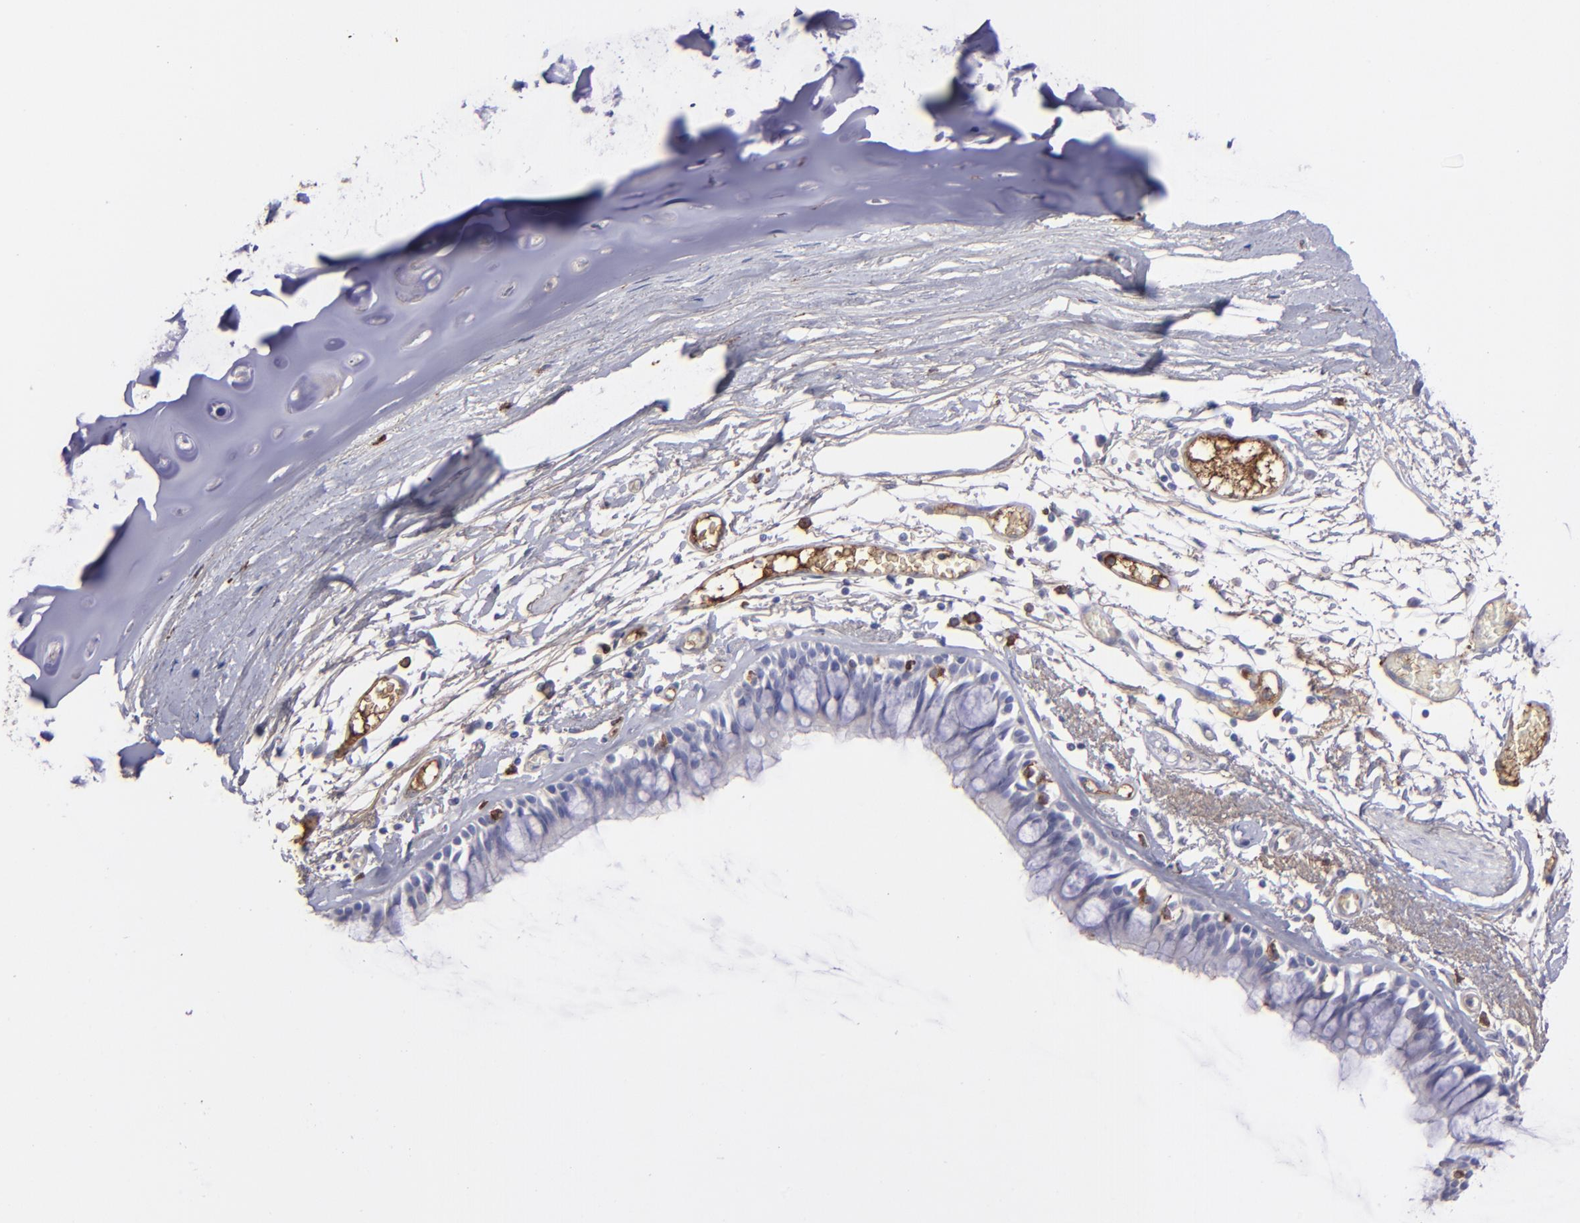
{"staining": {"intensity": "weak", "quantity": "<25%", "location": "cytoplasmic/membranous"}, "tissue": "bronchus", "cell_type": "Respiratory epithelial cells", "image_type": "normal", "snomed": [{"axis": "morphology", "description": "Normal tissue, NOS"}, {"axis": "topography", "description": "Bronchus"}, {"axis": "topography", "description": "Lung"}], "caption": "This is an immunohistochemistry (IHC) histopathology image of benign bronchus. There is no staining in respiratory epithelial cells.", "gene": "C1QA", "patient": {"sex": "female", "age": 56}}